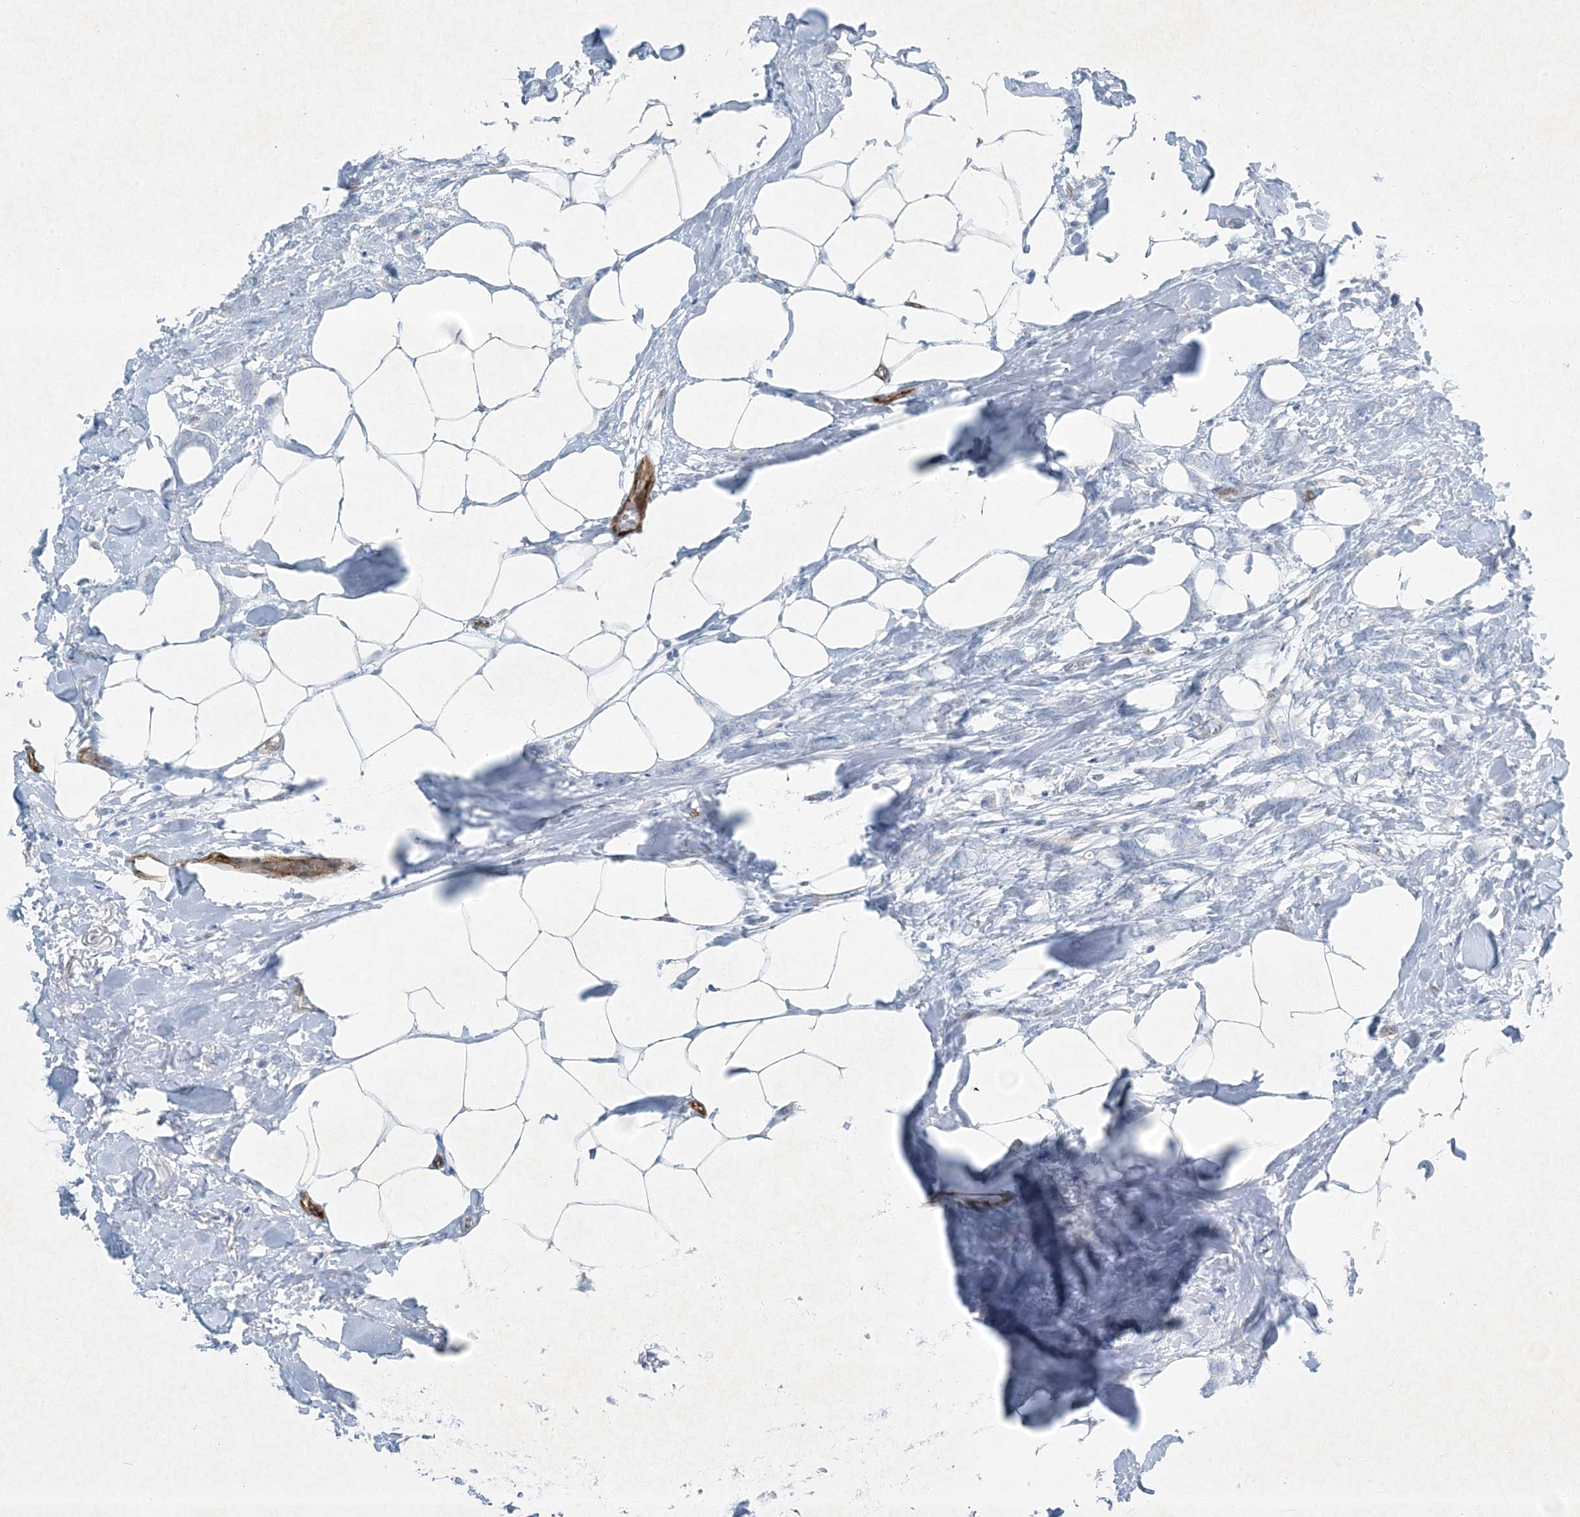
{"staining": {"intensity": "negative", "quantity": "none", "location": "none"}, "tissue": "breast cancer", "cell_type": "Tumor cells", "image_type": "cancer", "snomed": [{"axis": "morphology", "description": "Lobular carcinoma, in situ"}, {"axis": "morphology", "description": "Lobular carcinoma"}, {"axis": "topography", "description": "Breast"}], "caption": "Tumor cells are negative for protein expression in human breast cancer. The staining was performed using DAB to visualize the protein expression in brown, while the nuclei were stained in blue with hematoxylin (Magnification: 20x).", "gene": "PGM5", "patient": {"sex": "female", "age": 41}}